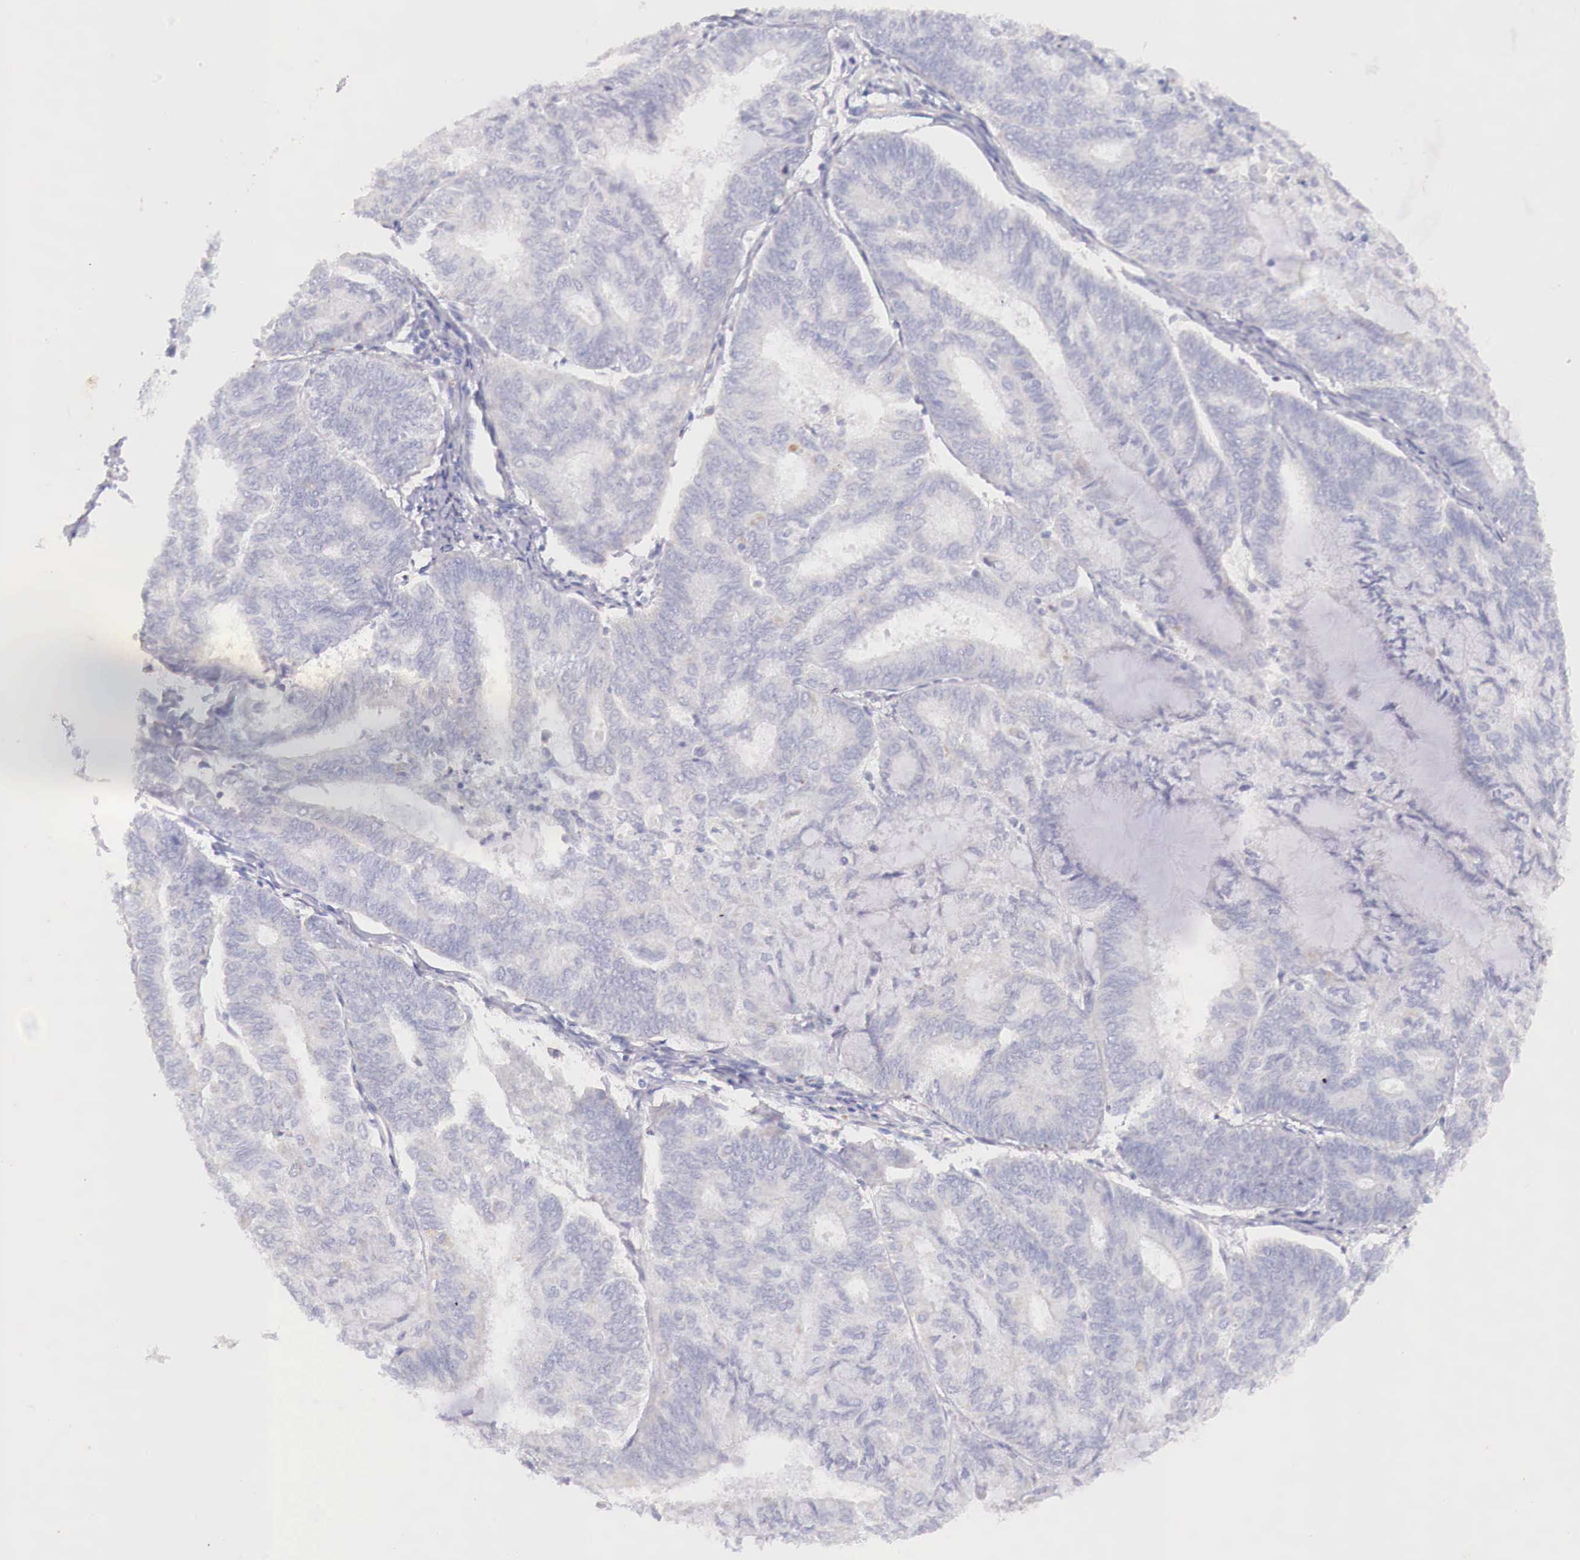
{"staining": {"intensity": "negative", "quantity": "none", "location": "none"}, "tissue": "endometrial cancer", "cell_type": "Tumor cells", "image_type": "cancer", "snomed": [{"axis": "morphology", "description": "Adenocarcinoma, NOS"}, {"axis": "topography", "description": "Endometrium"}], "caption": "This is an immunohistochemistry (IHC) photomicrograph of human endometrial adenocarcinoma. There is no positivity in tumor cells.", "gene": "IDH3G", "patient": {"sex": "female", "age": 59}}